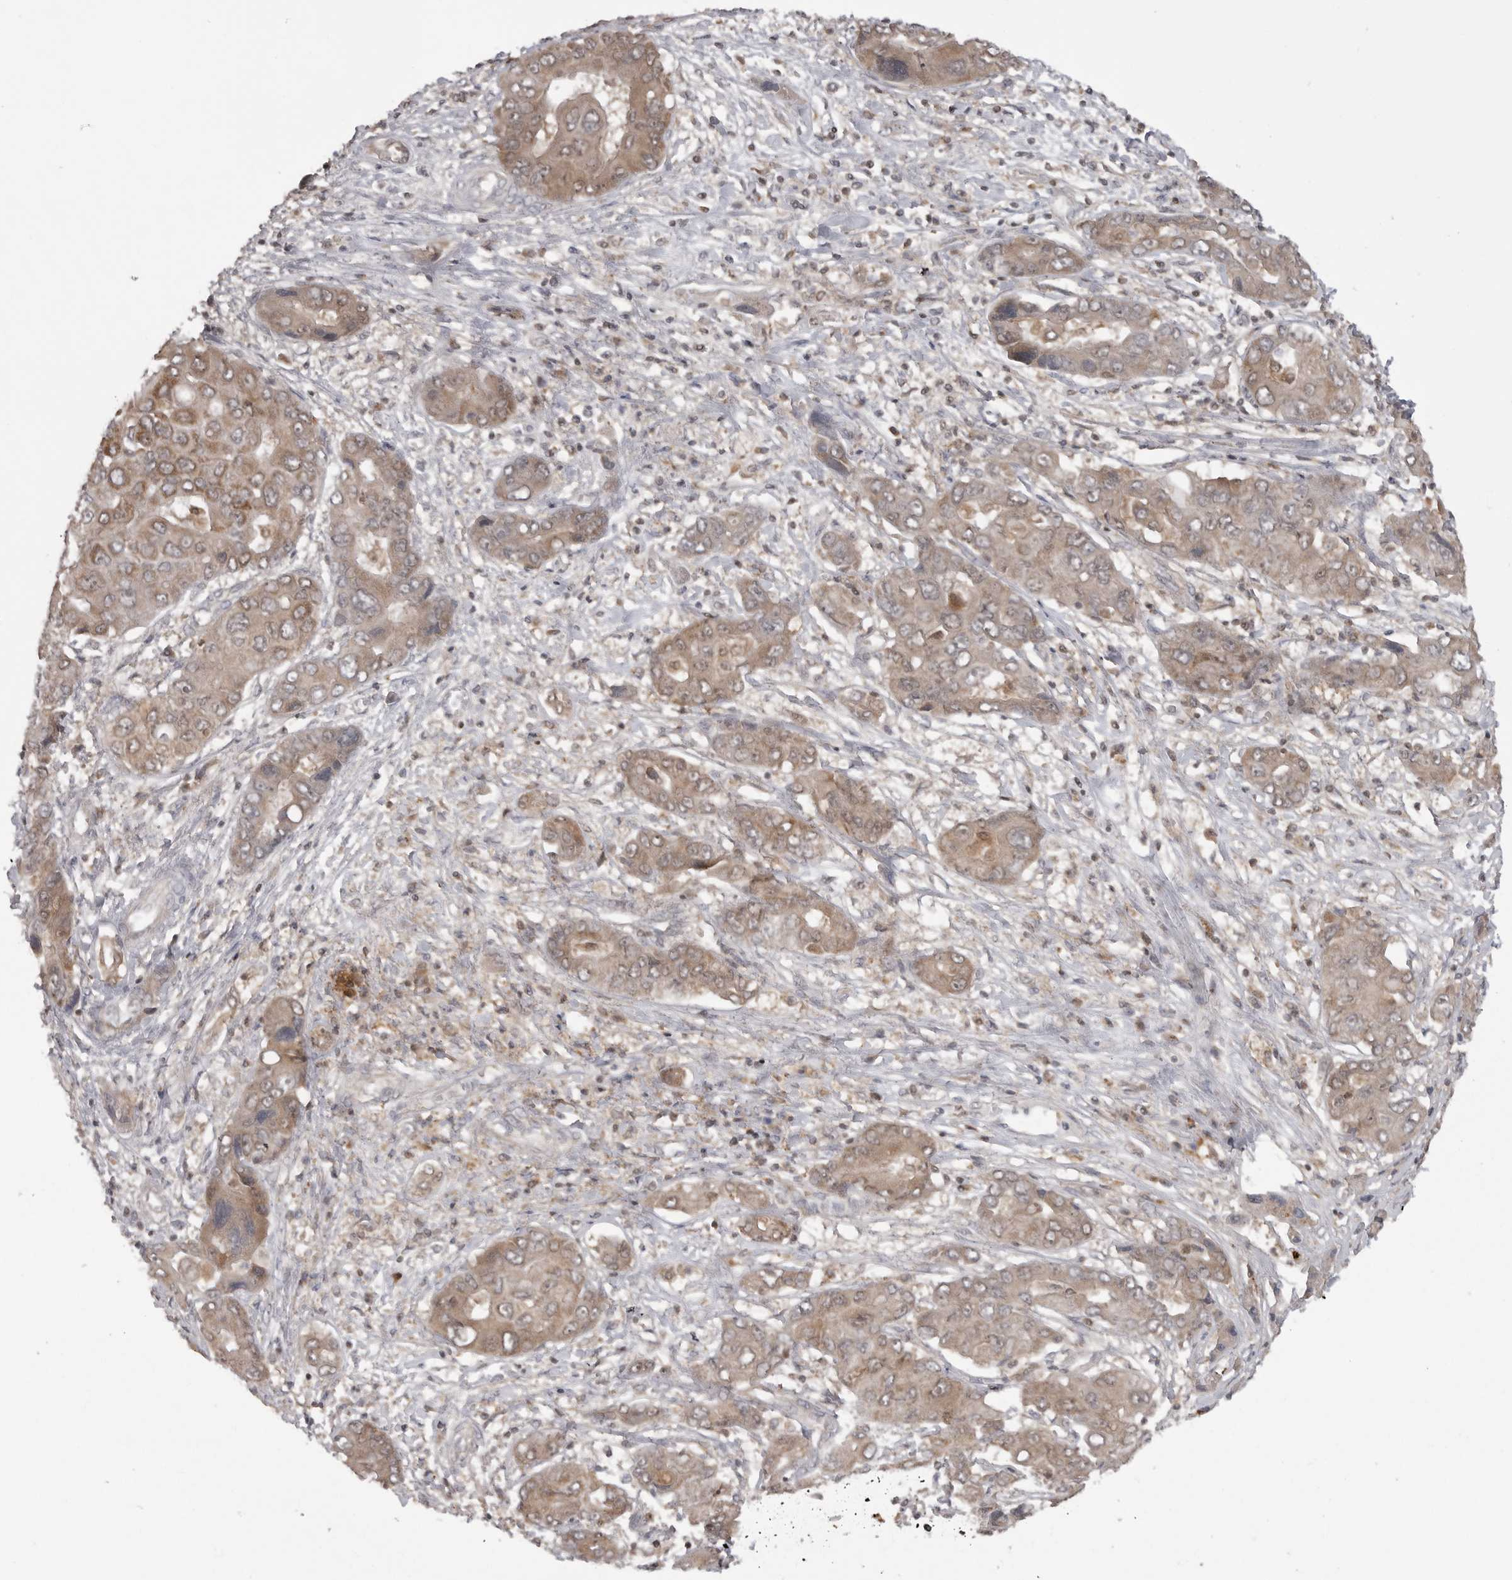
{"staining": {"intensity": "moderate", "quantity": ">75%", "location": "cytoplasmic/membranous"}, "tissue": "liver cancer", "cell_type": "Tumor cells", "image_type": "cancer", "snomed": [{"axis": "morphology", "description": "Cholangiocarcinoma"}, {"axis": "topography", "description": "Liver"}], "caption": "A brown stain highlights moderate cytoplasmic/membranous positivity of a protein in human cholangiocarcinoma (liver) tumor cells. (DAB IHC with brightfield microscopy, high magnification).", "gene": "MAPK13", "patient": {"sex": "male", "age": 67}}